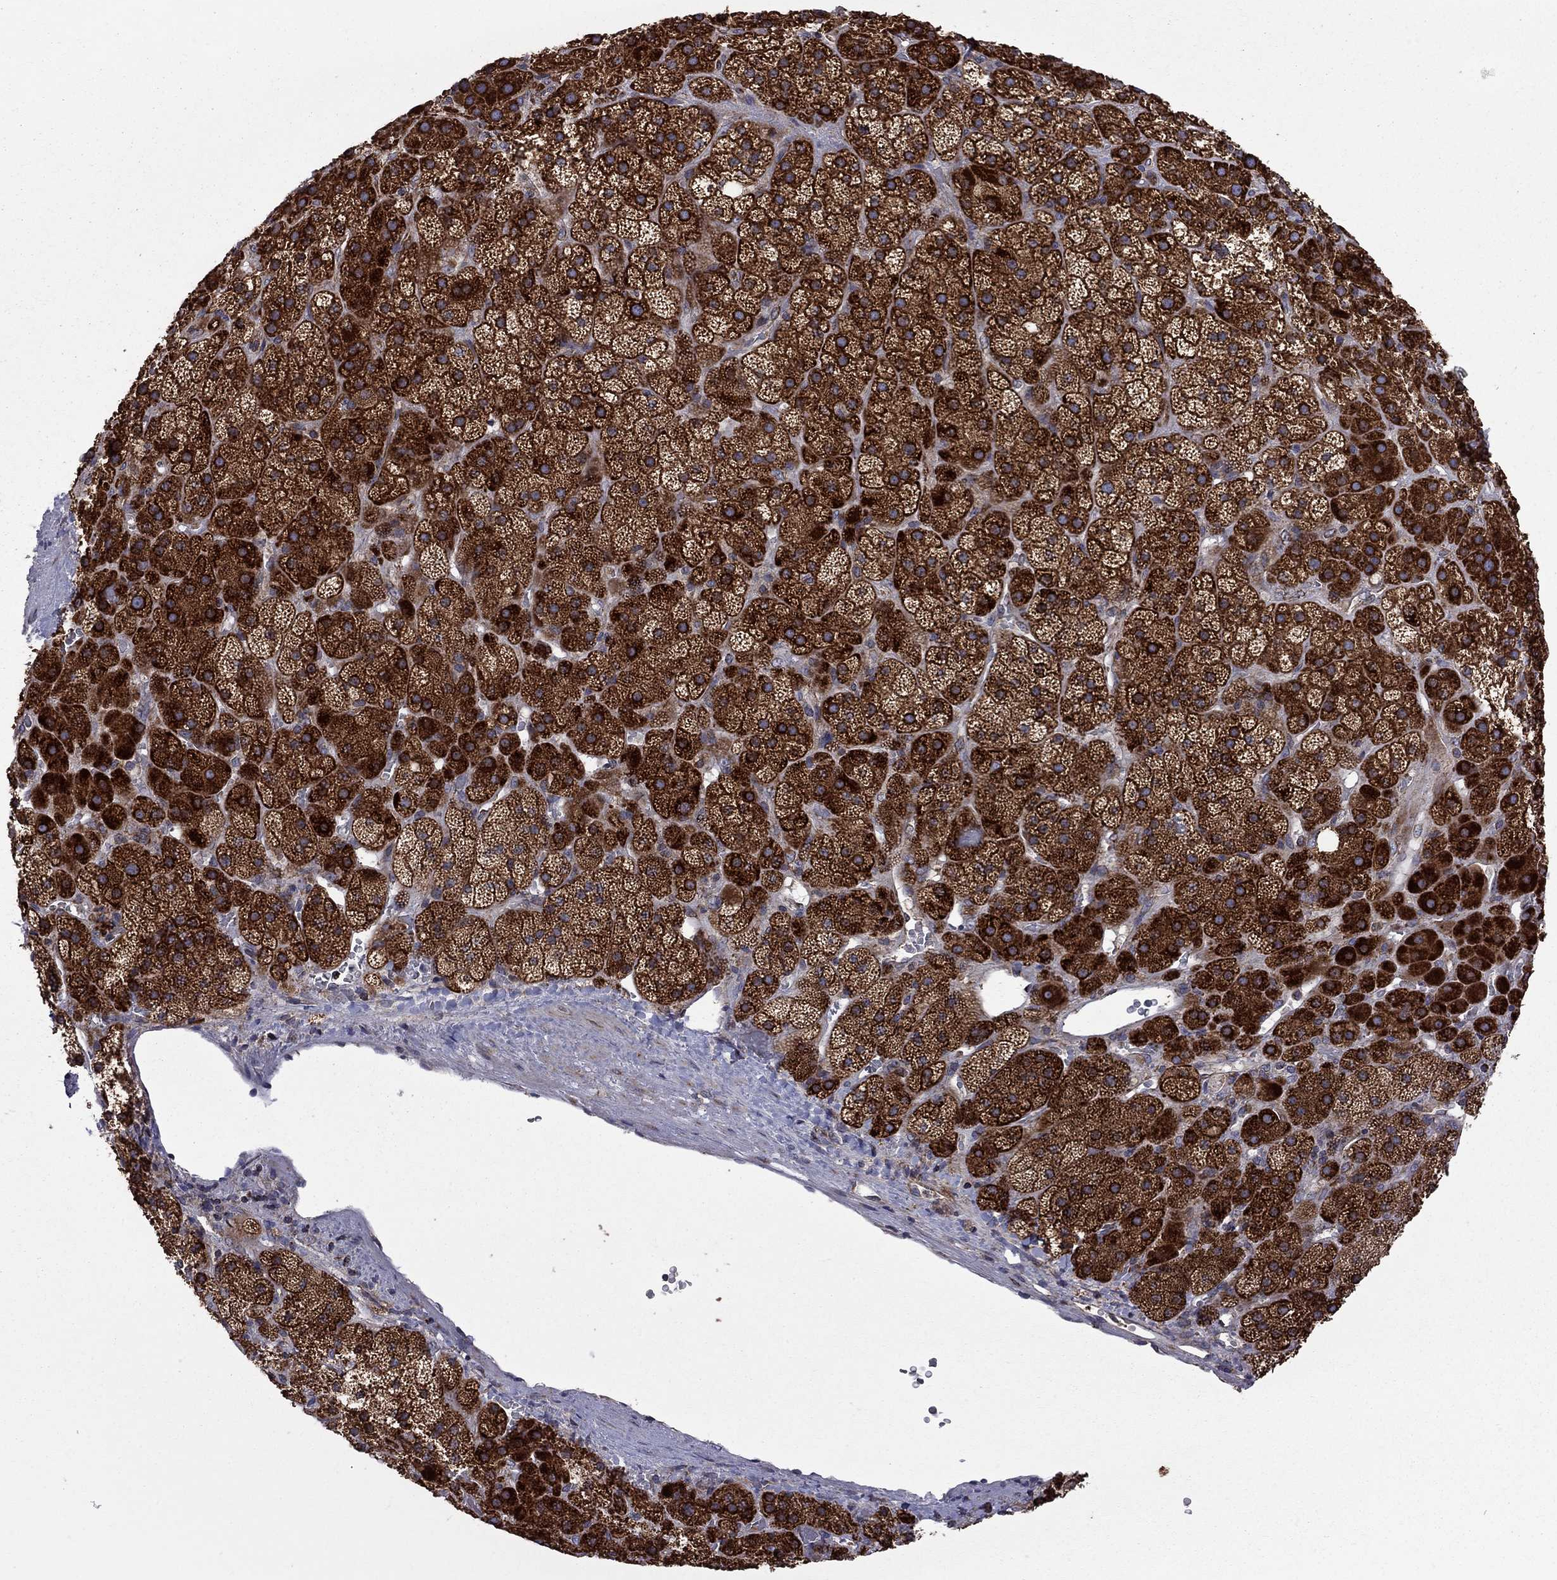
{"staining": {"intensity": "strong", "quantity": ">75%", "location": "cytoplasmic/membranous"}, "tissue": "adrenal gland", "cell_type": "Glandular cells", "image_type": "normal", "snomed": [{"axis": "morphology", "description": "Normal tissue, NOS"}, {"axis": "topography", "description": "Adrenal gland"}], "caption": "Unremarkable adrenal gland demonstrates strong cytoplasmic/membranous staining in approximately >75% of glandular cells, visualized by immunohistochemistry. The staining was performed using DAB, with brown indicating positive protein expression. Nuclei are stained blue with hematoxylin.", "gene": "CLPTM1", "patient": {"sex": "male", "age": 57}}